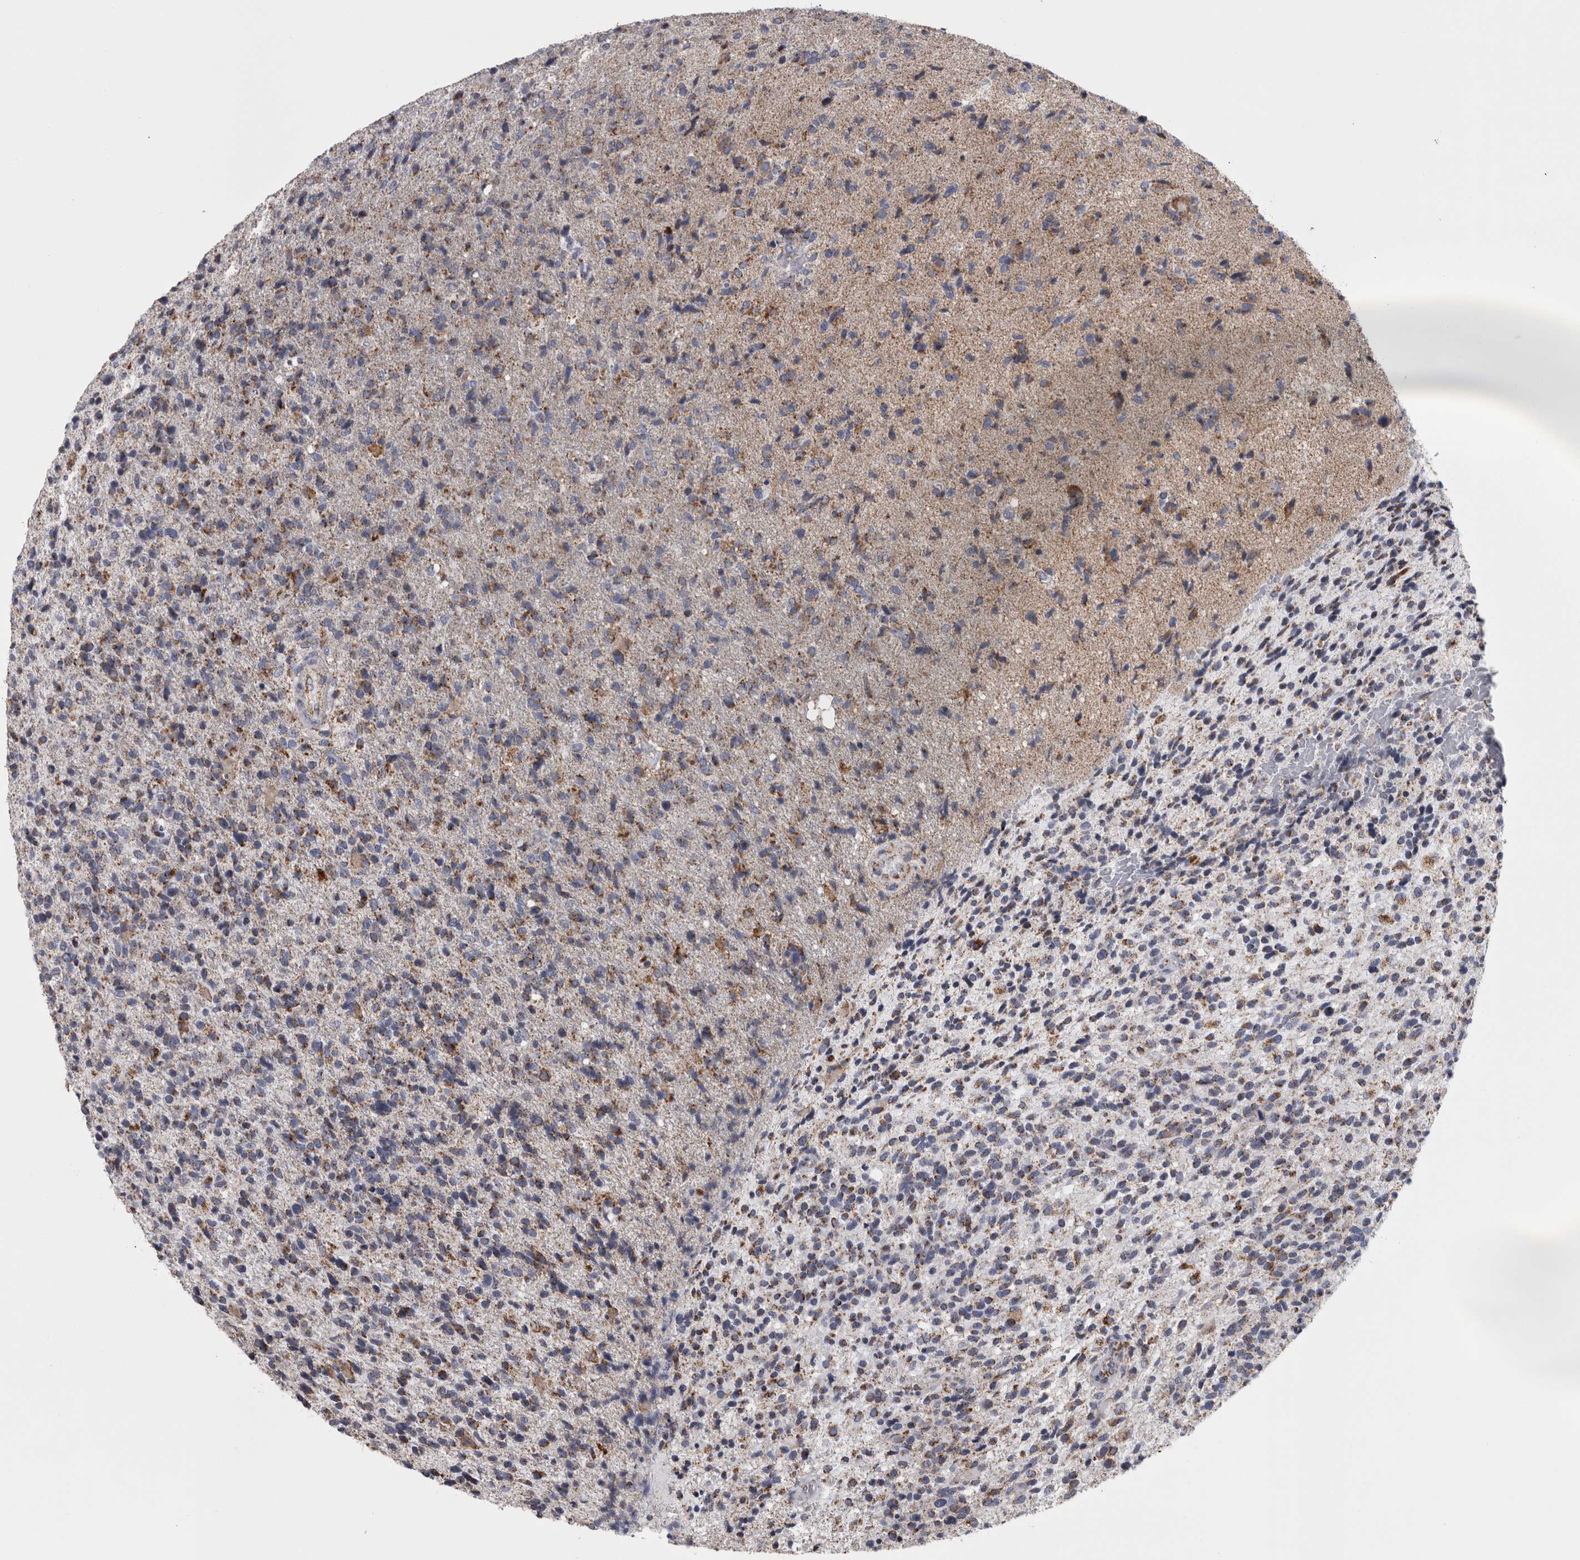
{"staining": {"intensity": "moderate", "quantity": ">75%", "location": "cytoplasmic/membranous"}, "tissue": "glioma", "cell_type": "Tumor cells", "image_type": "cancer", "snomed": [{"axis": "morphology", "description": "Glioma, malignant, High grade"}, {"axis": "topography", "description": "Brain"}], "caption": "DAB immunohistochemical staining of human malignant glioma (high-grade) shows moderate cytoplasmic/membranous protein staining in approximately >75% of tumor cells. The staining was performed using DAB (3,3'-diaminobenzidine) to visualize the protein expression in brown, while the nuclei were stained in blue with hematoxylin (Magnification: 20x).", "gene": "DBT", "patient": {"sex": "male", "age": 72}}